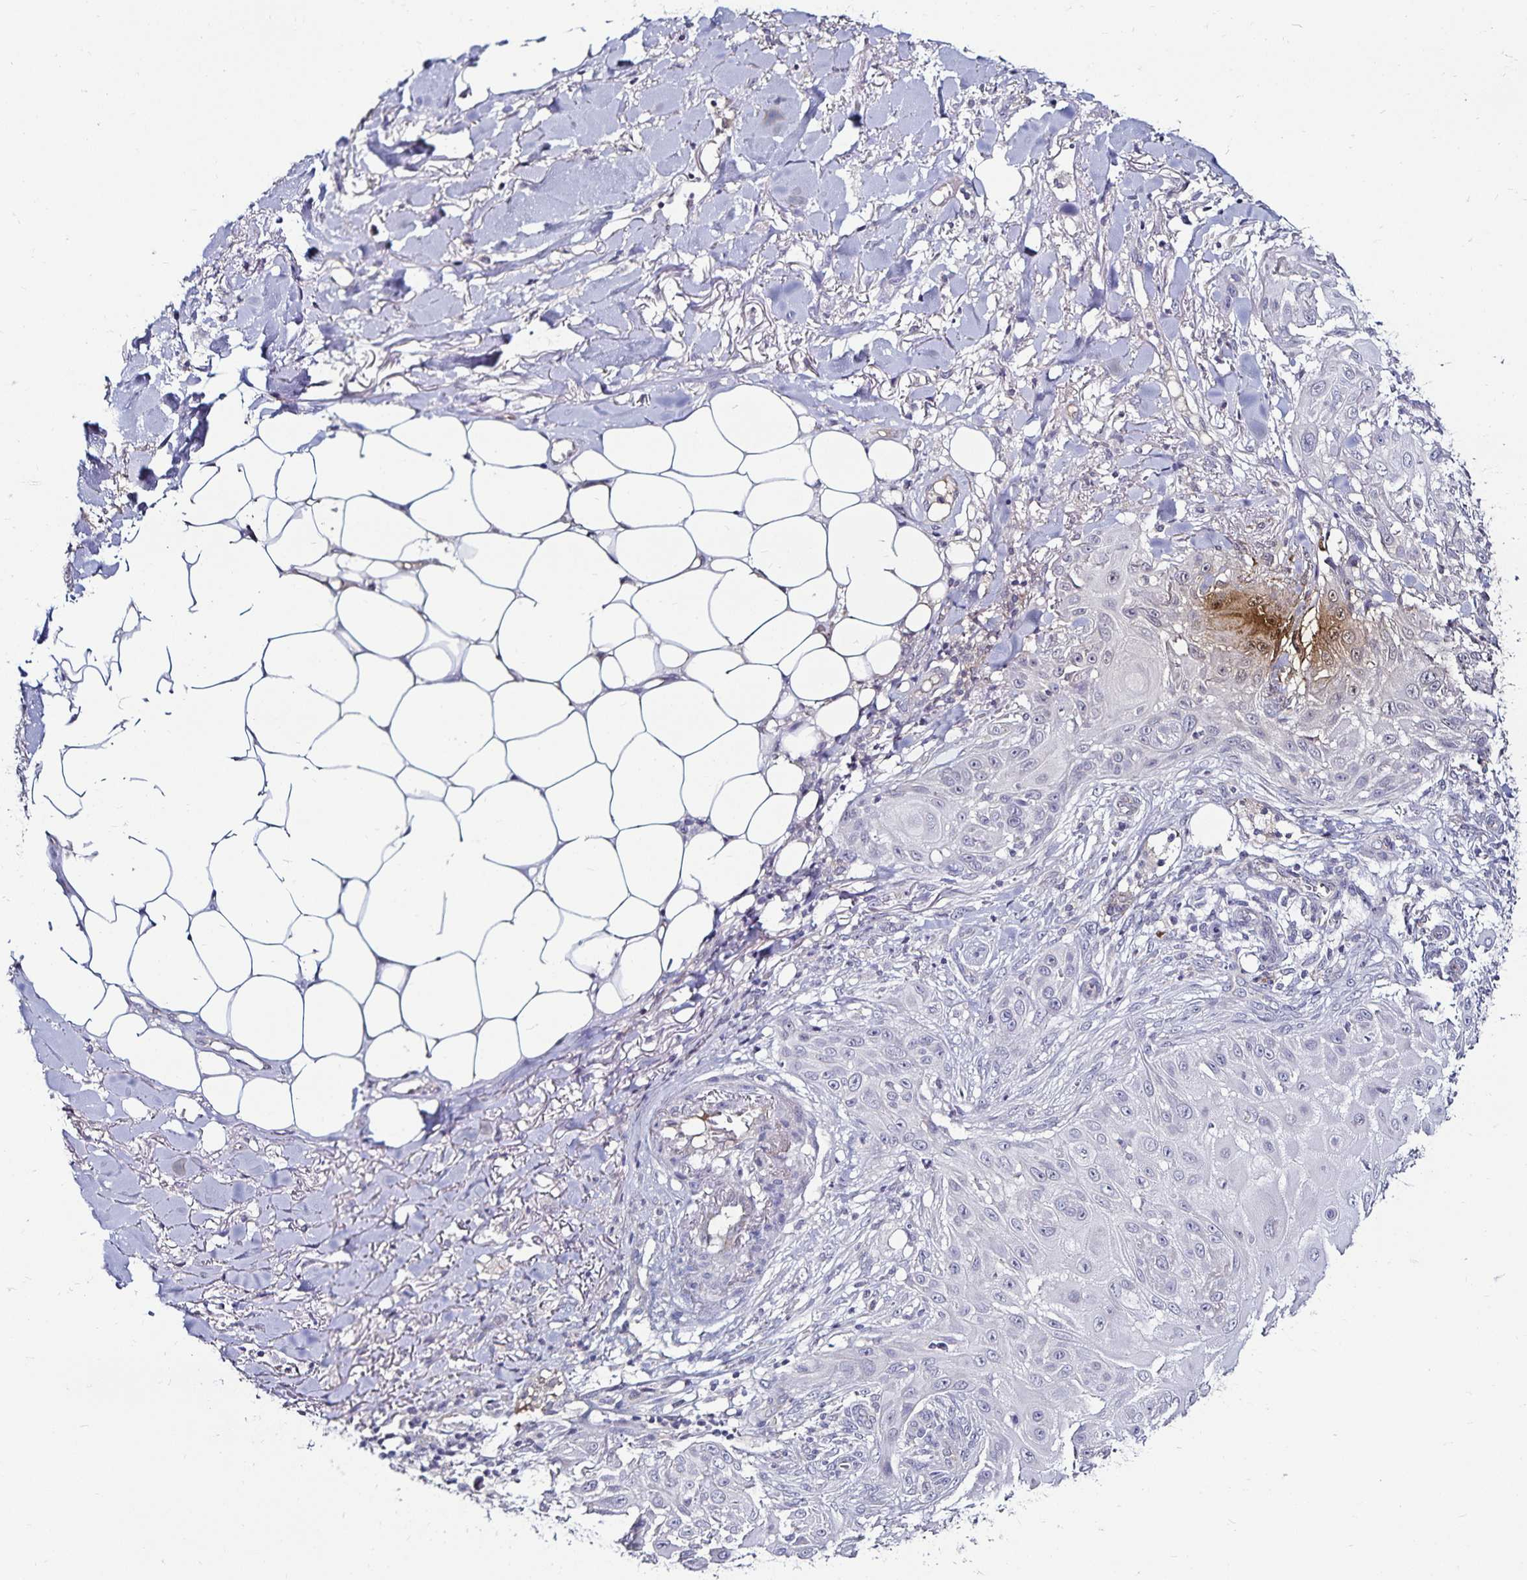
{"staining": {"intensity": "negative", "quantity": "none", "location": "none"}, "tissue": "skin cancer", "cell_type": "Tumor cells", "image_type": "cancer", "snomed": [{"axis": "morphology", "description": "Squamous cell carcinoma, NOS"}, {"axis": "topography", "description": "Skin"}], "caption": "This is an IHC histopathology image of human skin cancer (squamous cell carcinoma). There is no positivity in tumor cells.", "gene": "ACSL5", "patient": {"sex": "female", "age": 91}}